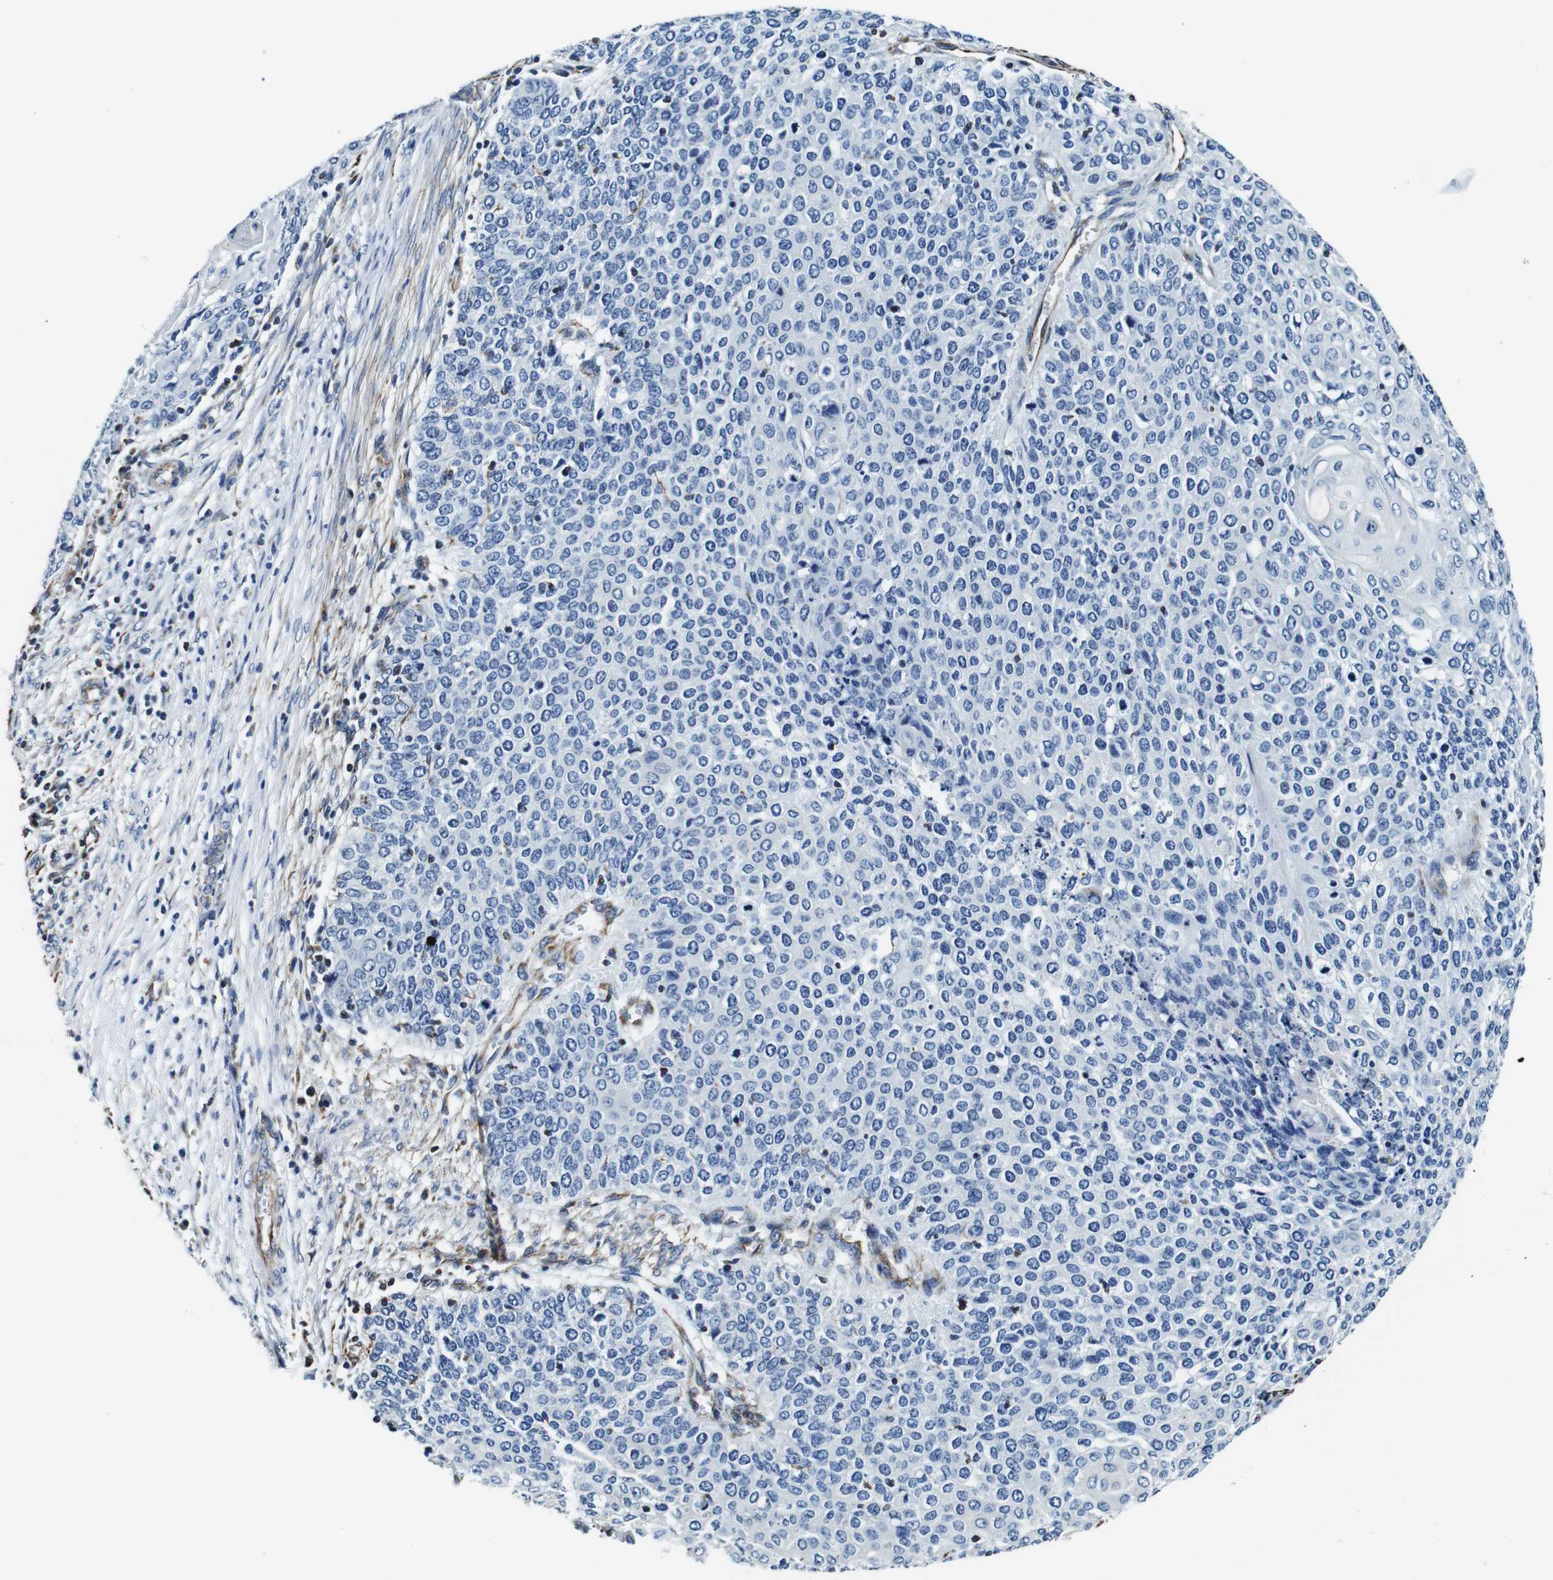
{"staining": {"intensity": "negative", "quantity": "none", "location": "none"}, "tissue": "cervical cancer", "cell_type": "Tumor cells", "image_type": "cancer", "snomed": [{"axis": "morphology", "description": "Squamous cell carcinoma, NOS"}, {"axis": "topography", "description": "Cervix"}], "caption": "This is a photomicrograph of immunohistochemistry (IHC) staining of squamous cell carcinoma (cervical), which shows no positivity in tumor cells. (Brightfield microscopy of DAB (3,3'-diaminobenzidine) immunohistochemistry at high magnification).", "gene": "GJE1", "patient": {"sex": "female", "age": 39}}